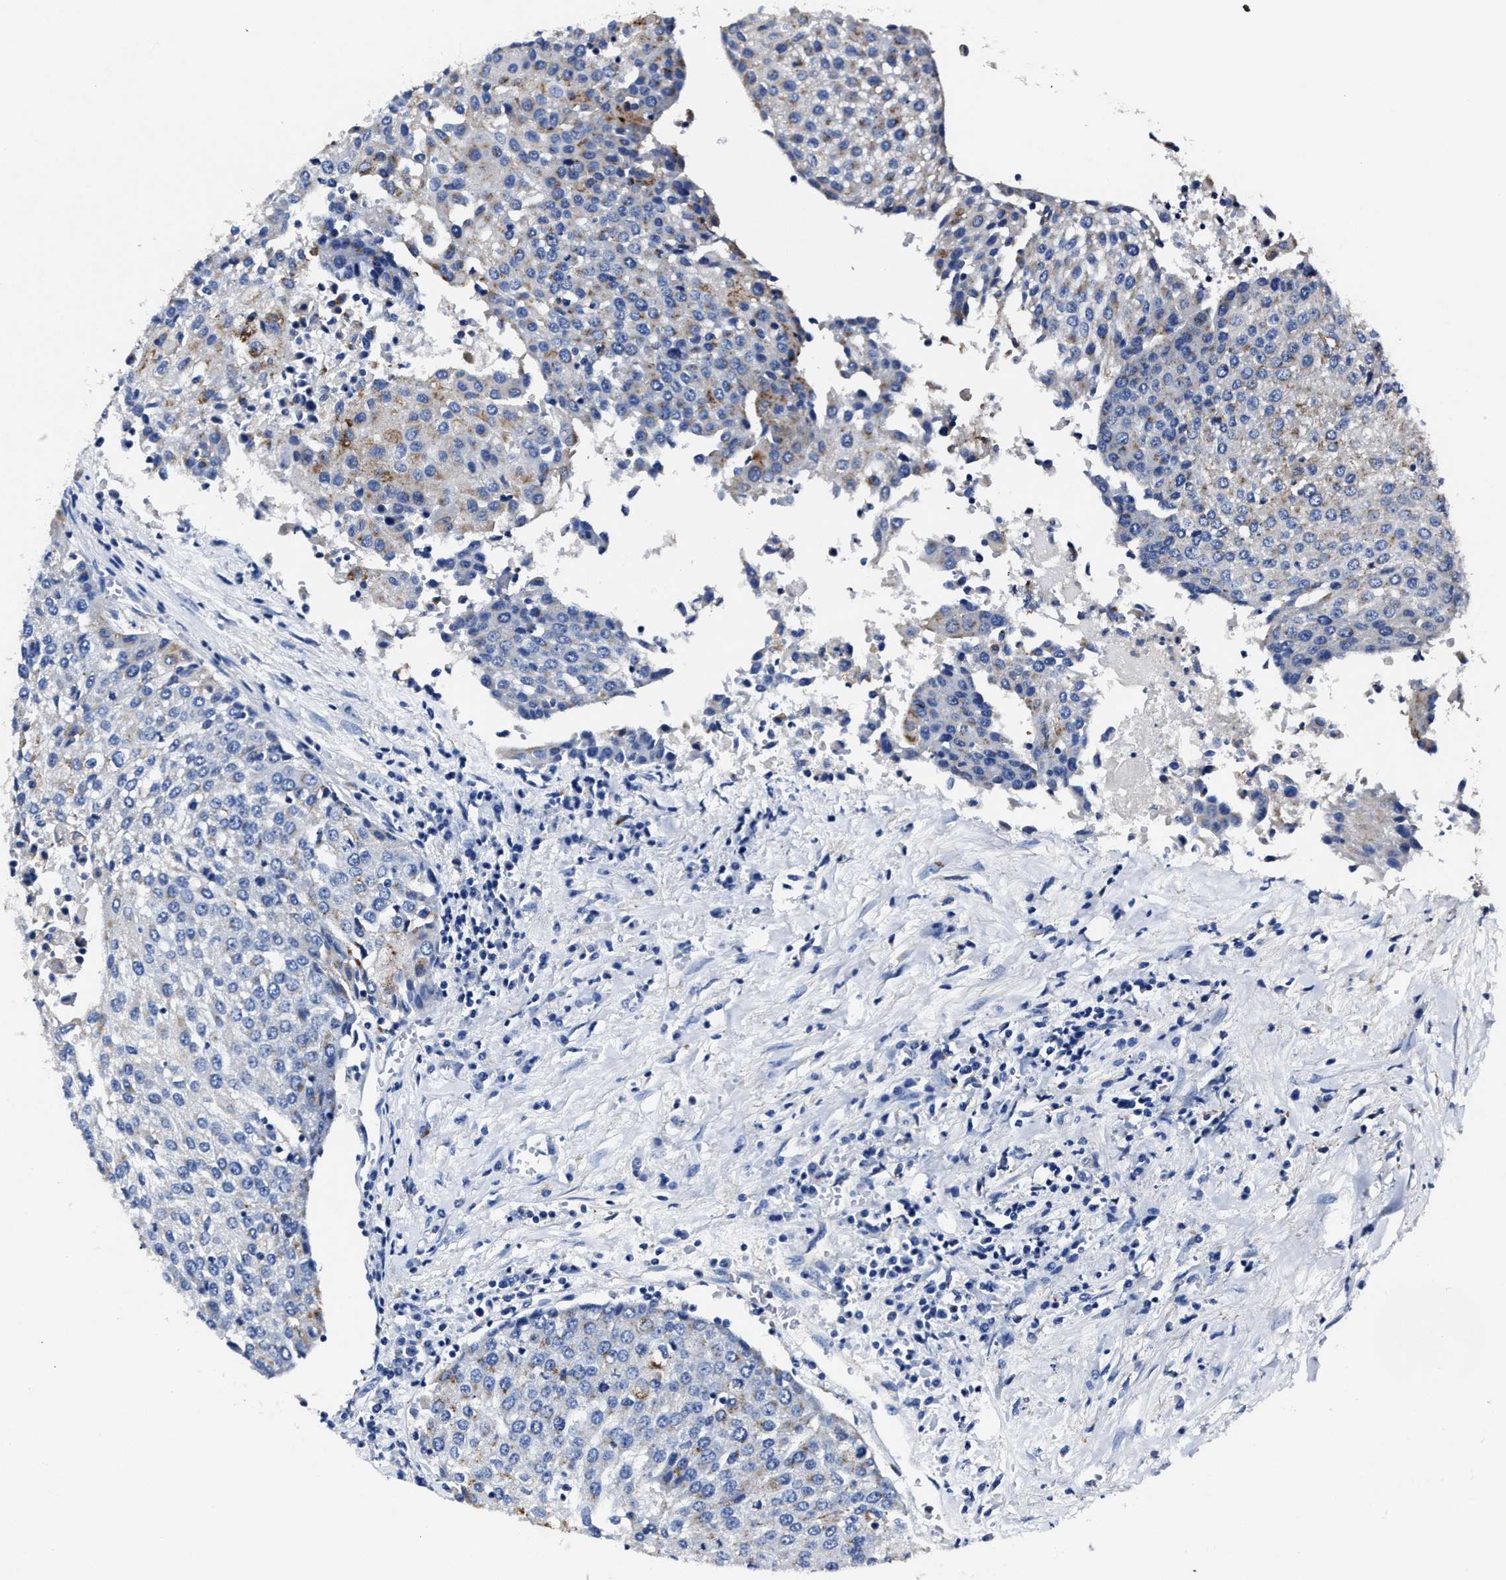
{"staining": {"intensity": "weak", "quantity": "<25%", "location": "cytoplasmic/membranous"}, "tissue": "urothelial cancer", "cell_type": "Tumor cells", "image_type": "cancer", "snomed": [{"axis": "morphology", "description": "Urothelial carcinoma, High grade"}, {"axis": "topography", "description": "Urinary bladder"}], "caption": "This histopathology image is of urothelial cancer stained with IHC to label a protein in brown with the nuclei are counter-stained blue. There is no expression in tumor cells.", "gene": "LAMTOR4", "patient": {"sex": "female", "age": 85}}